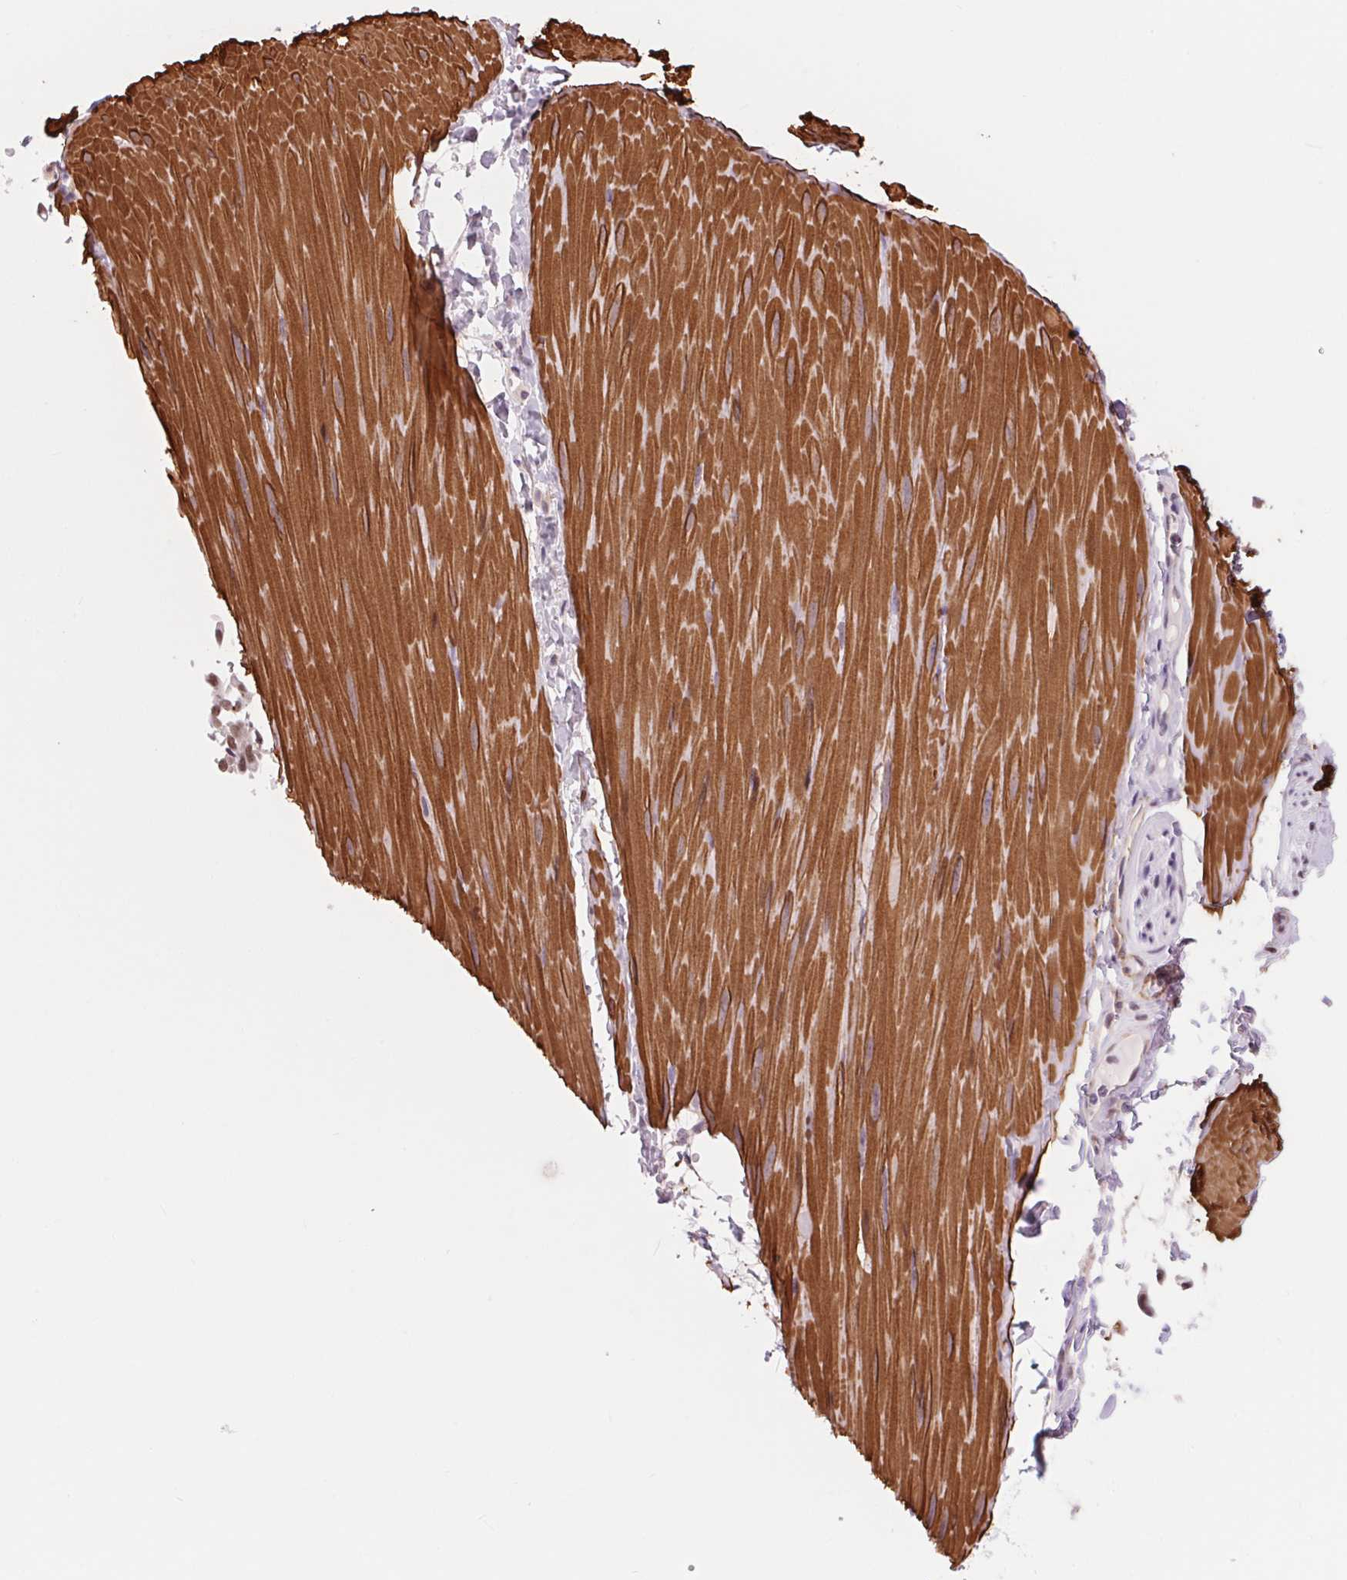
{"staining": {"intensity": "negative", "quantity": "none", "location": "none"}, "tissue": "adipose tissue", "cell_type": "Adipocytes", "image_type": "normal", "snomed": [{"axis": "morphology", "description": "Normal tissue, NOS"}, {"axis": "topography", "description": "Smooth muscle"}, {"axis": "topography", "description": "Peripheral nerve tissue"}], "caption": "This is an immunohistochemistry image of unremarkable adipose tissue. There is no expression in adipocytes.", "gene": "BCAT1", "patient": {"sex": "male", "age": 58}}